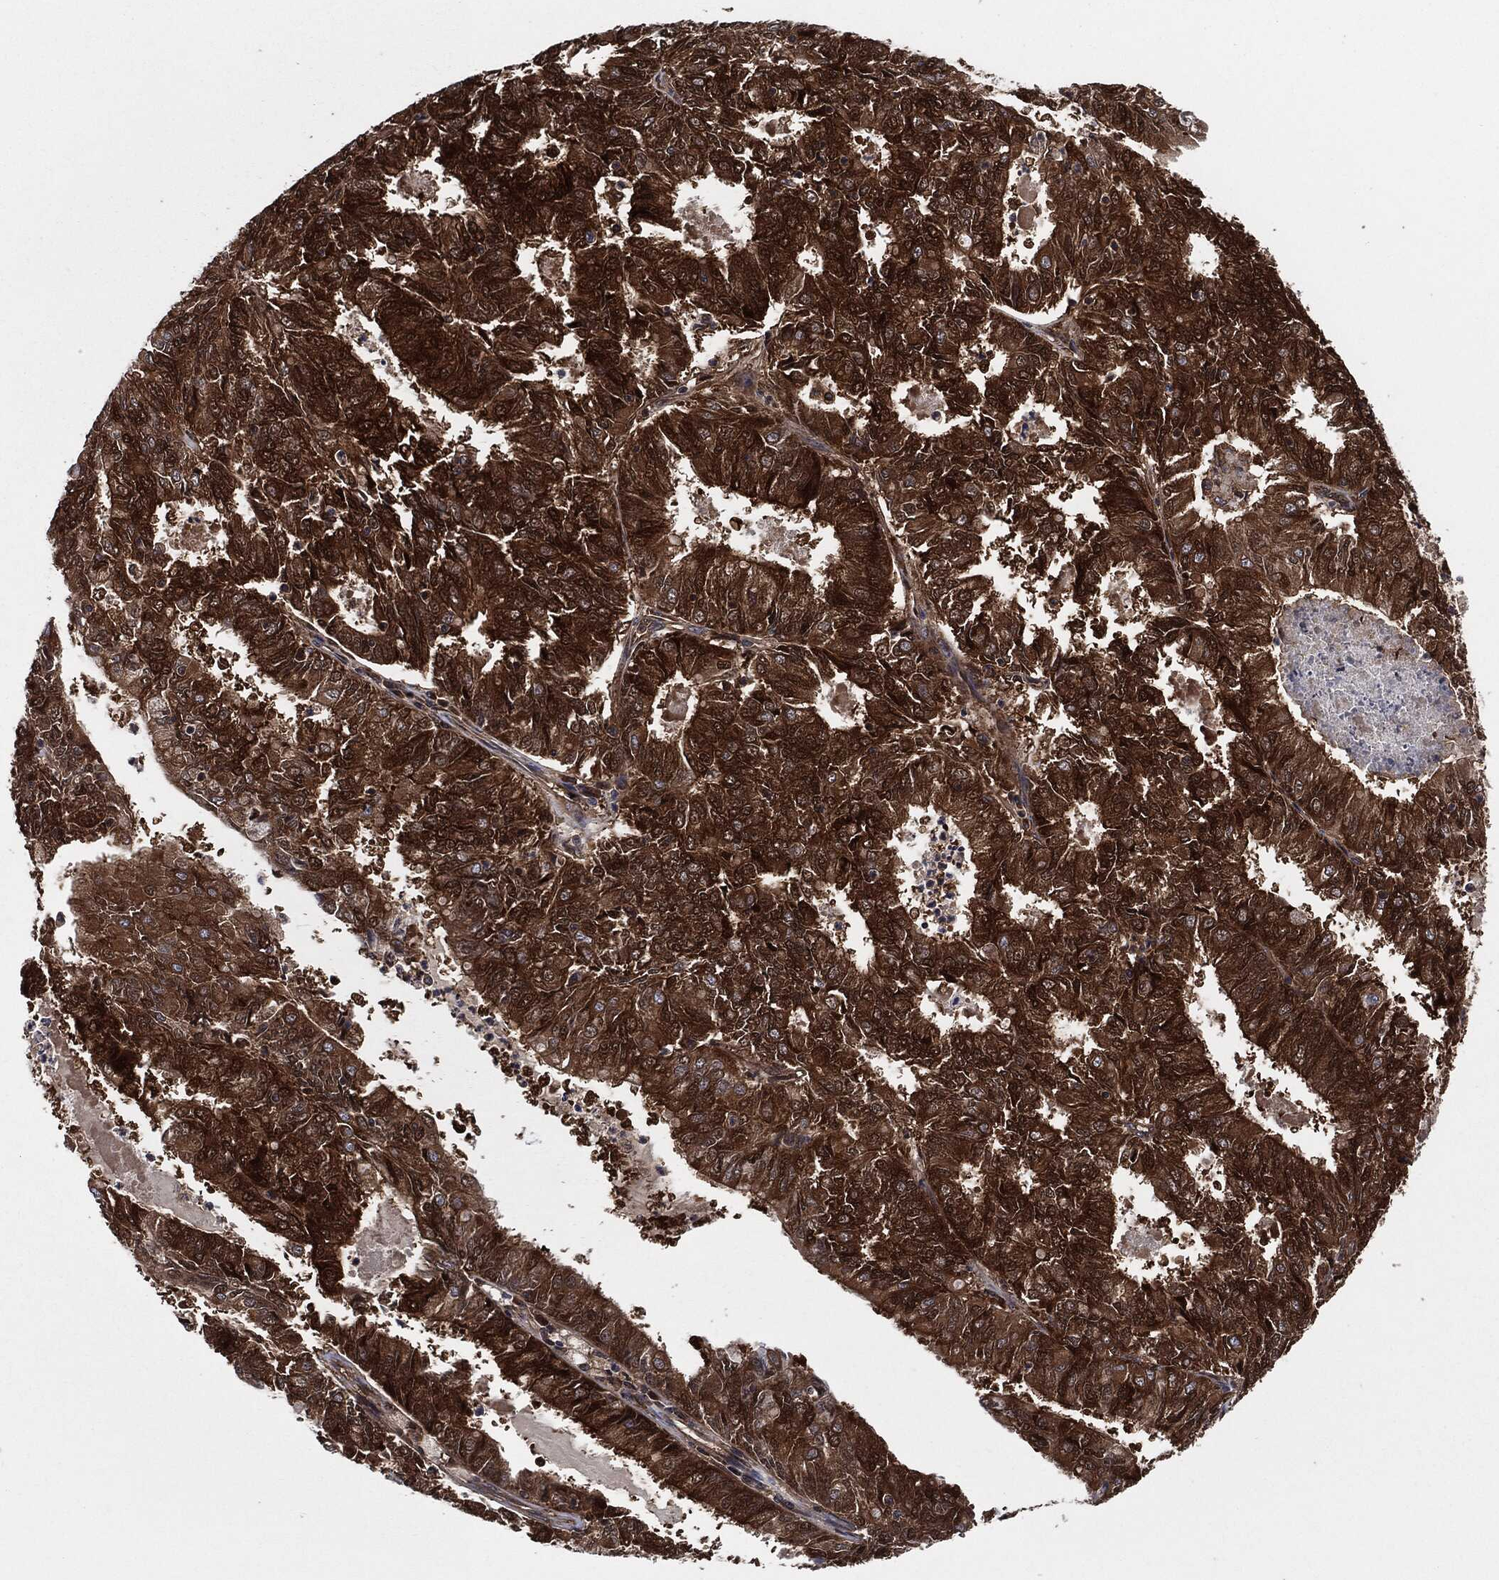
{"staining": {"intensity": "strong", "quantity": ">75%", "location": "cytoplasmic/membranous"}, "tissue": "endometrial cancer", "cell_type": "Tumor cells", "image_type": "cancer", "snomed": [{"axis": "morphology", "description": "Adenocarcinoma, NOS"}, {"axis": "topography", "description": "Endometrium"}], "caption": "The micrograph reveals a brown stain indicating the presence of a protein in the cytoplasmic/membranous of tumor cells in endometrial cancer.", "gene": "XPNPEP1", "patient": {"sex": "female", "age": 57}}